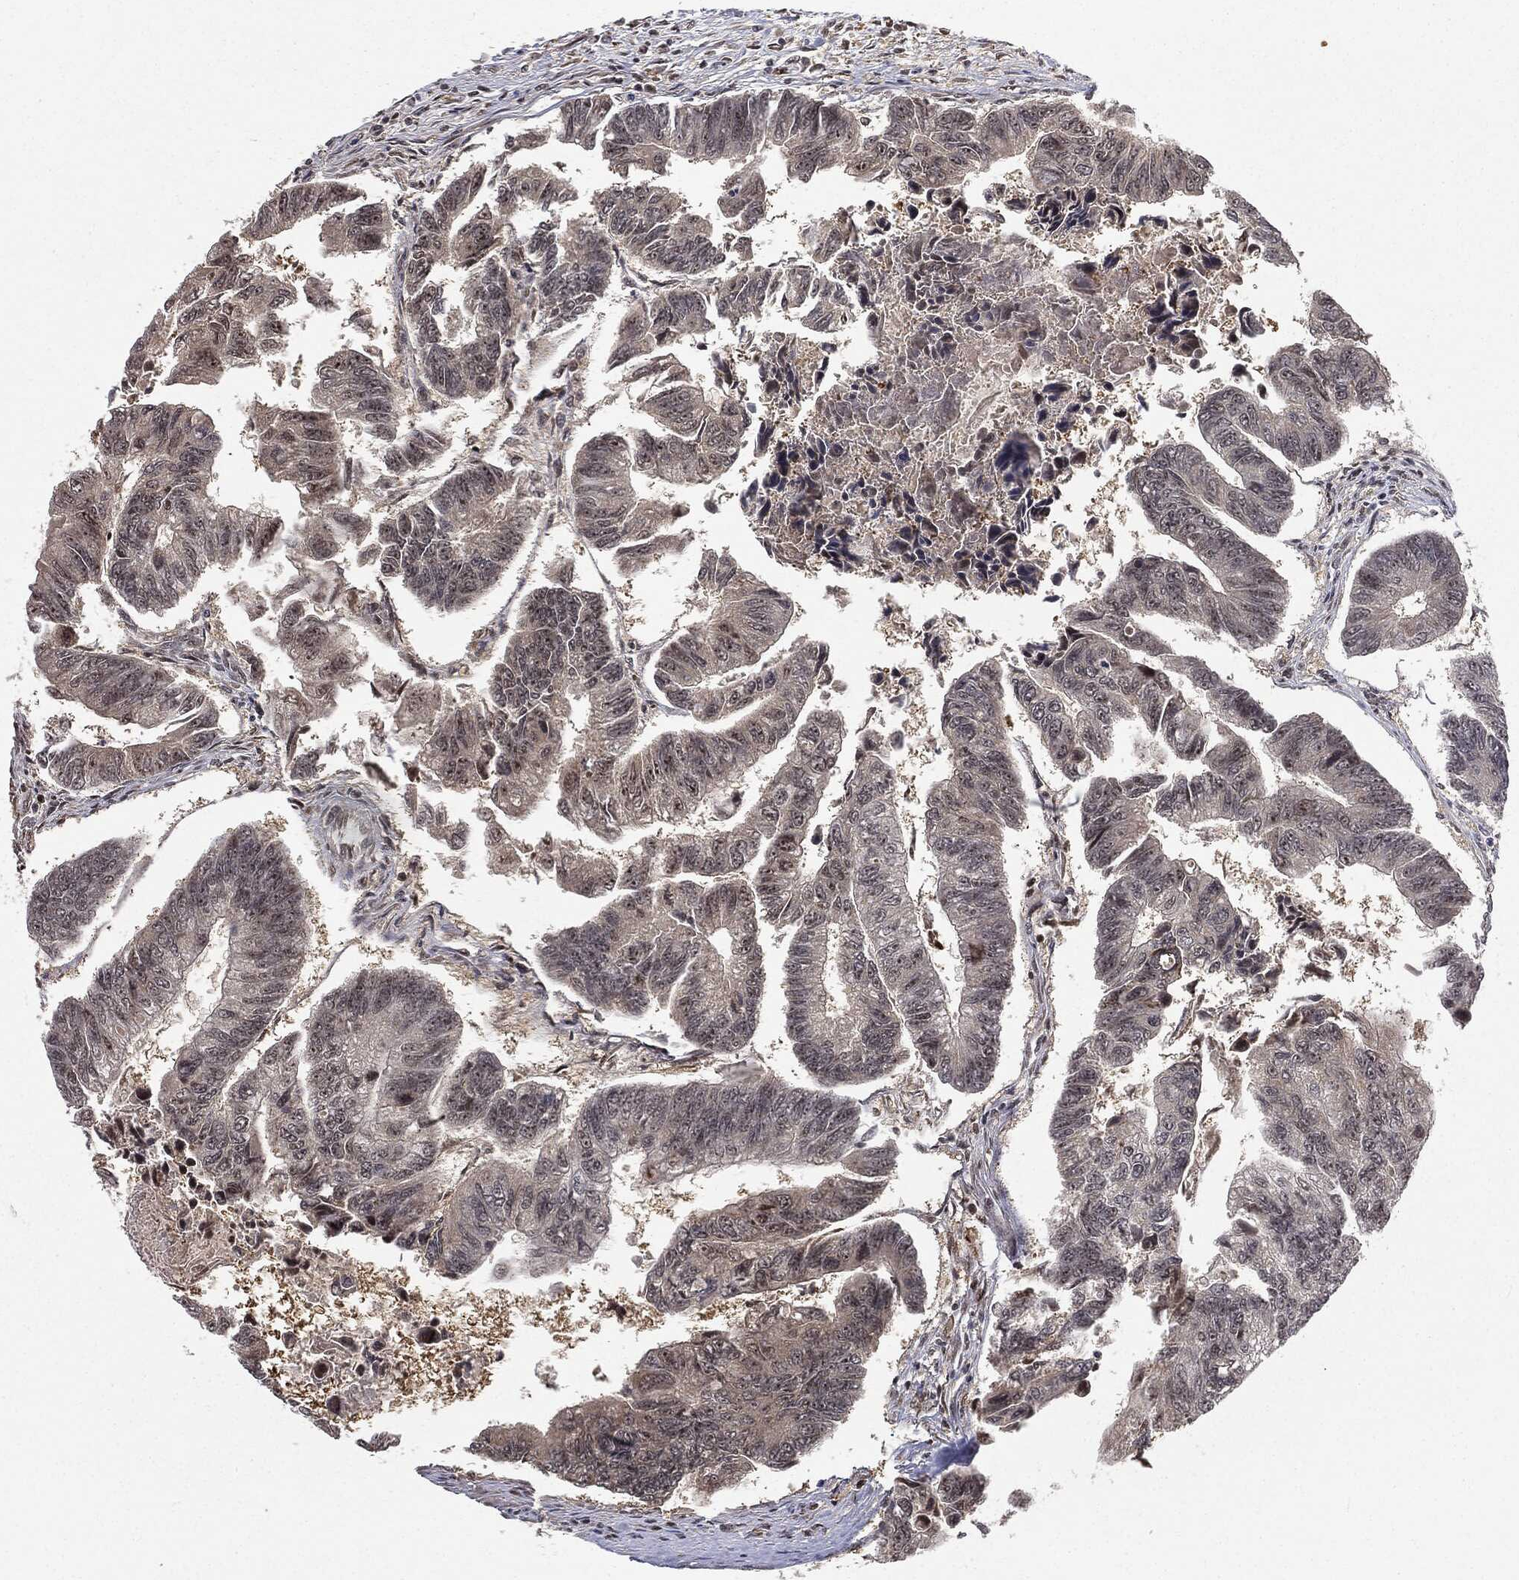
{"staining": {"intensity": "negative", "quantity": "none", "location": "none"}, "tissue": "colorectal cancer", "cell_type": "Tumor cells", "image_type": "cancer", "snomed": [{"axis": "morphology", "description": "Adenocarcinoma, NOS"}, {"axis": "topography", "description": "Colon"}], "caption": "Immunohistochemistry histopathology image of neoplastic tissue: colorectal cancer (adenocarcinoma) stained with DAB demonstrates no significant protein expression in tumor cells.", "gene": "ZNHIT6", "patient": {"sex": "female", "age": 65}}